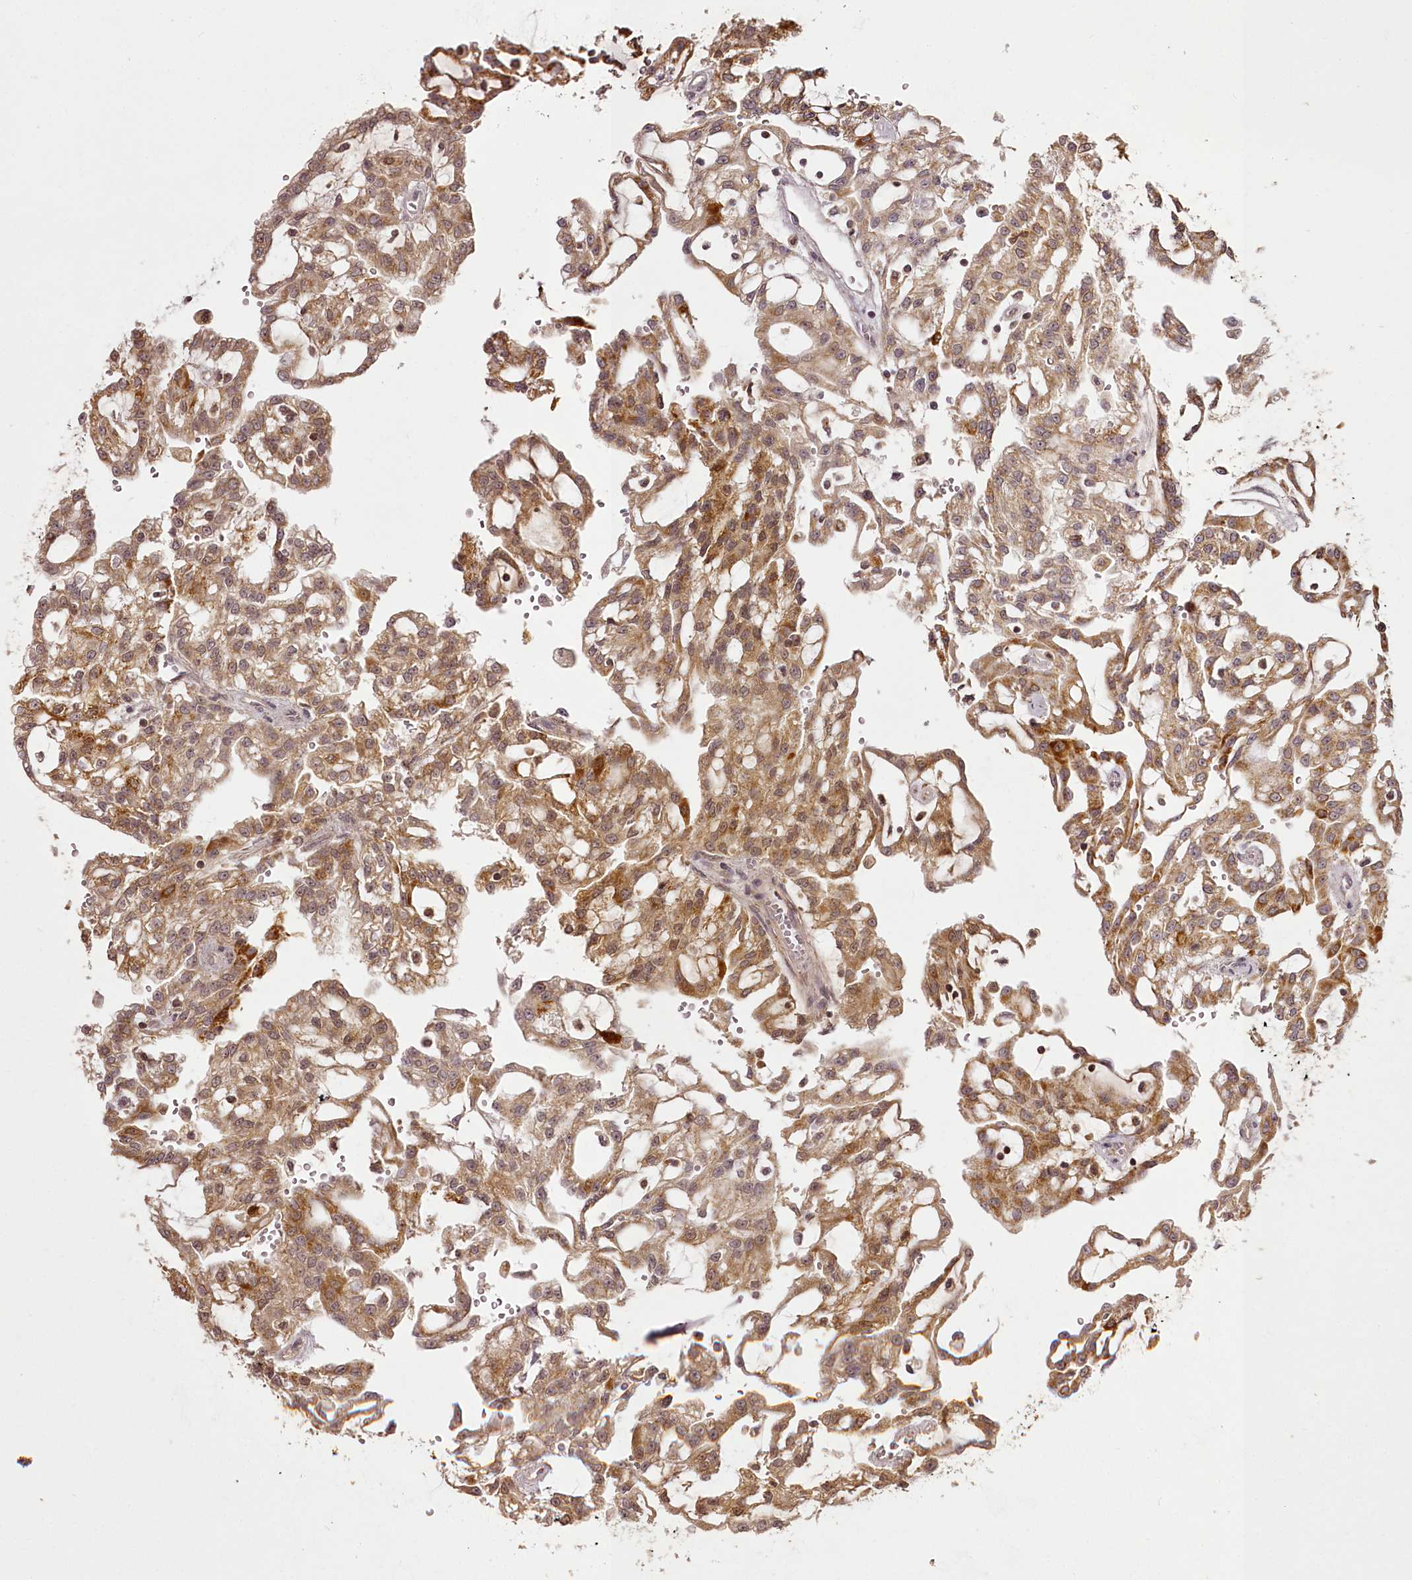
{"staining": {"intensity": "moderate", "quantity": ">75%", "location": "cytoplasmic/membranous"}, "tissue": "renal cancer", "cell_type": "Tumor cells", "image_type": "cancer", "snomed": [{"axis": "morphology", "description": "Adenocarcinoma, NOS"}, {"axis": "topography", "description": "Kidney"}], "caption": "There is medium levels of moderate cytoplasmic/membranous staining in tumor cells of renal cancer (adenocarcinoma), as demonstrated by immunohistochemical staining (brown color).", "gene": "CHCHD2", "patient": {"sex": "male", "age": 63}}